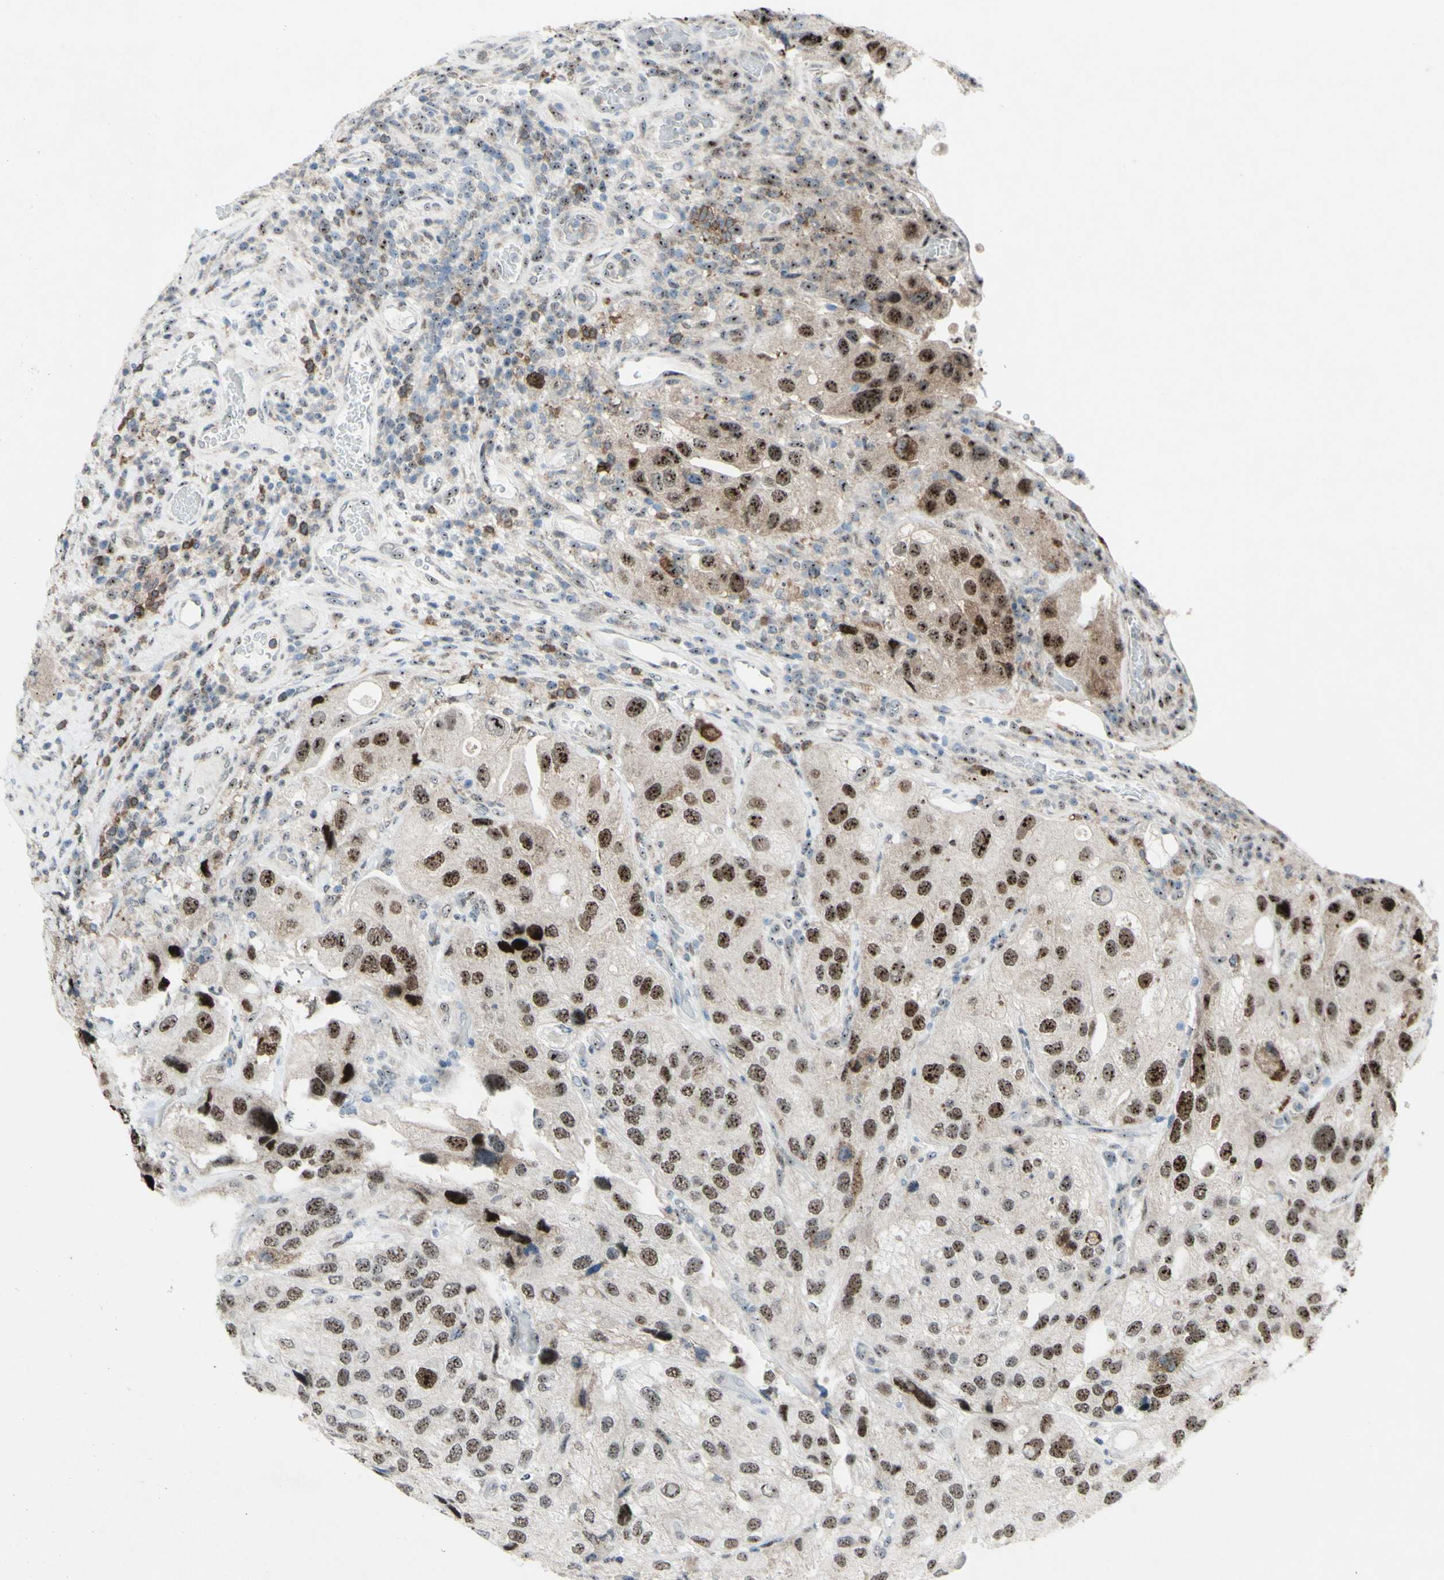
{"staining": {"intensity": "moderate", "quantity": ">75%", "location": "nuclear"}, "tissue": "urothelial cancer", "cell_type": "Tumor cells", "image_type": "cancer", "snomed": [{"axis": "morphology", "description": "Urothelial carcinoma, High grade"}, {"axis": "topography", "description": "Urinary bladder"}], "caption": "Immunohistochemistry of urothelial cancer reveals medium levels of moderate nuclear staining in about >75% of tumor cells.", "gene": "POLR1A", "patient": {"sex": "female", "age": 64}}